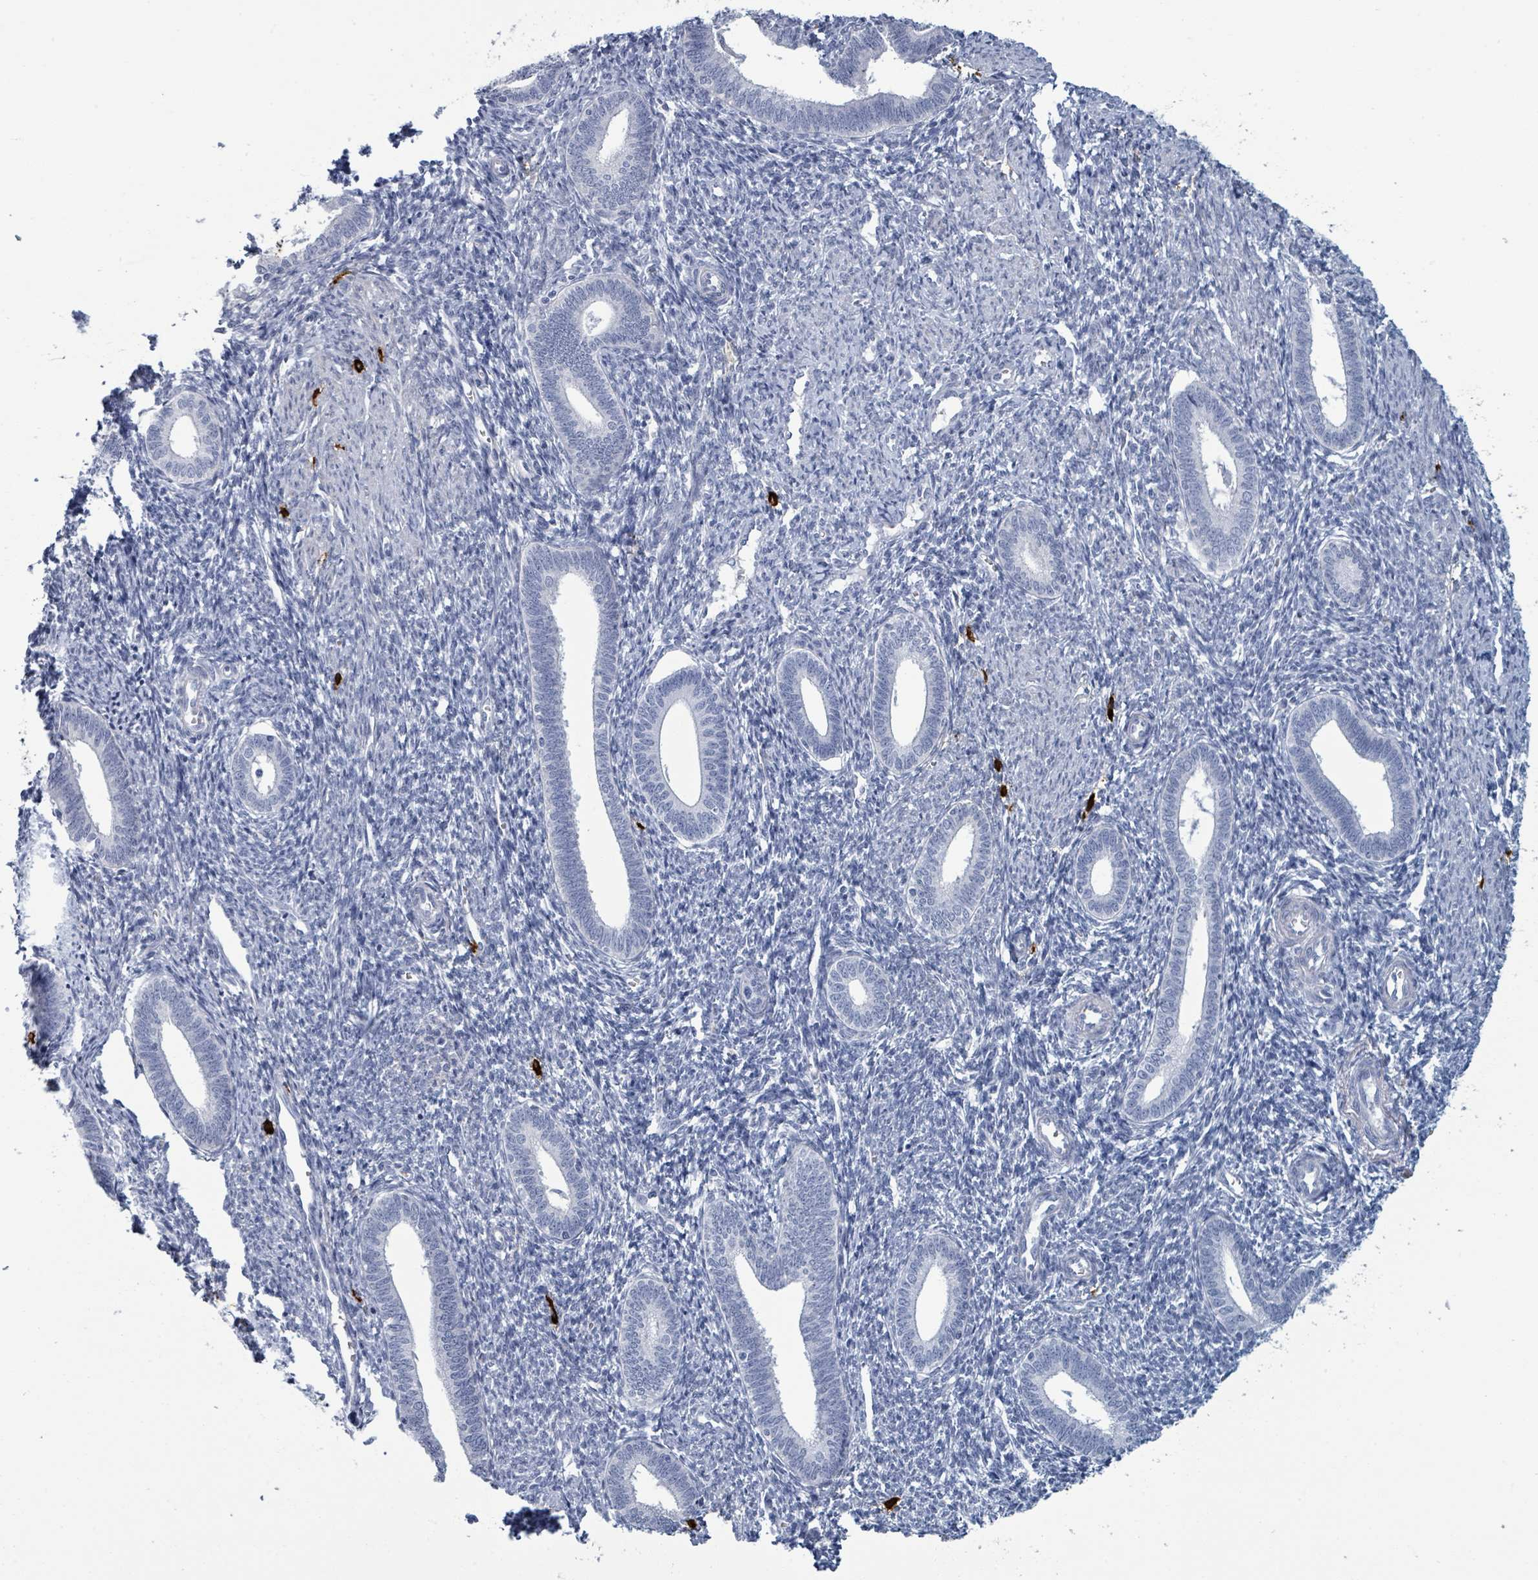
{"staining": {"intensity": "negative", "quantity": "none", "location": "none"}, "tissue": "endometrium", "cell_type": "Cells in endometrial stroma", "image_type": "normal", "snomed": [{"axis": "morphology", "description": "Normal tissue, NOS"}, {"axis": "topography", "description": "Endometrium"}], "caption": "IHC micrograph of normal endometrium stained for a protein (brown), which displays no expression in cells in endometrial stroma. (IHC, brightfield microscopy, high magnification).", "gene": "VPS13D", "patient": {"sex": "female", "age": 41}}